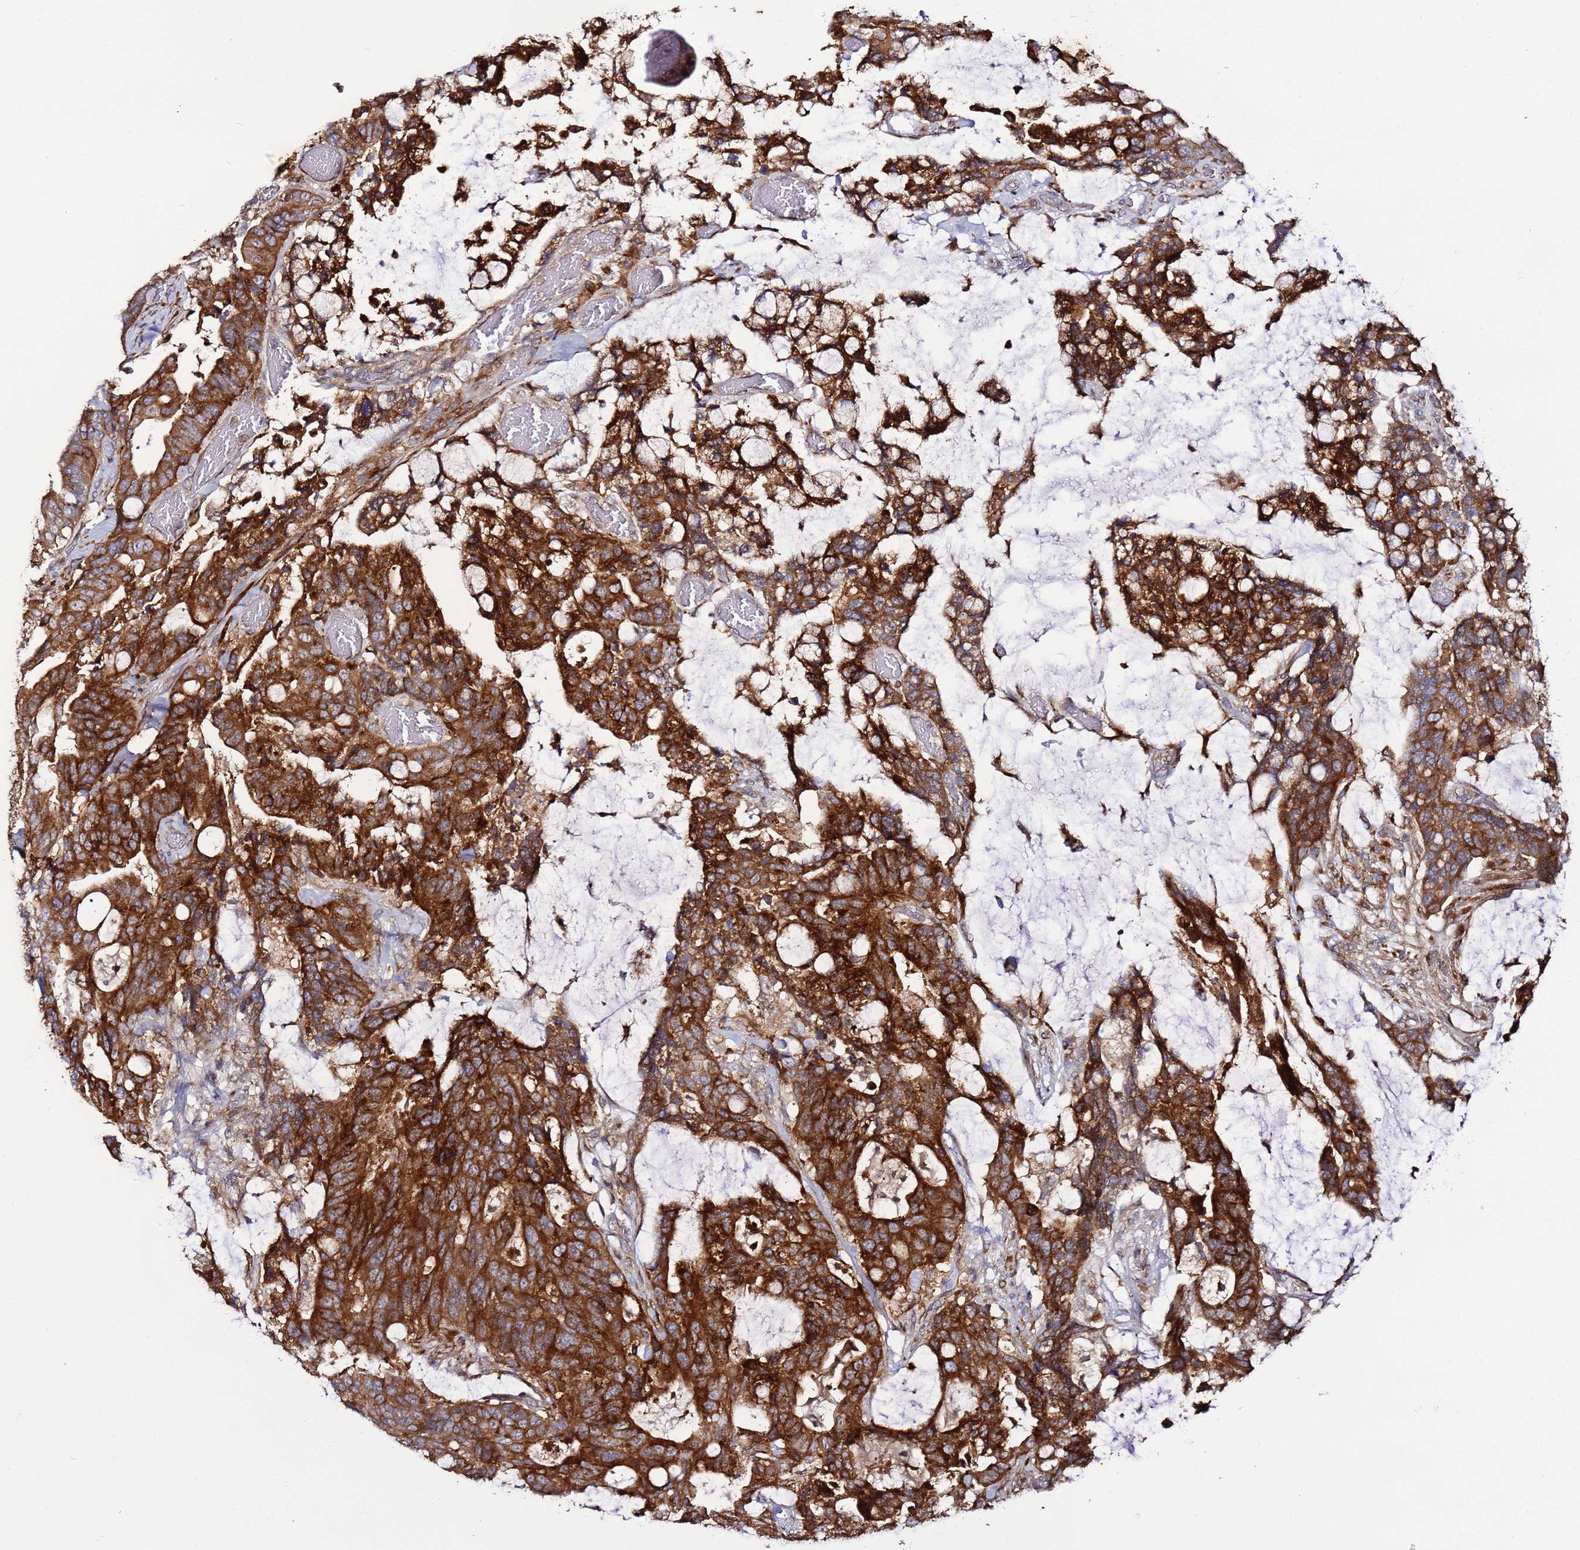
{"staining": {"intensity": "strong", "quantity": ">75%", "location": "cytoplasmic/membranous"}, "tissue": "colorectal cancer", "cell_type": "Tumor cells", "image_type": "cancer", "snomed": [{"axis": "morphology", "description": "Adenocarcinoma, NOS"}, {"axis": "topography", "description": "Colon"}], "caption": "There is high levels of strong cytoplasmic/membranous positivity in tumor cells of colorectal cancer (adenocarcinoma), as demonstrated by immunohistochemical staining (brown color).", "gene": "TMEM176B", "patient": {"sex": "female", "age": 82}}